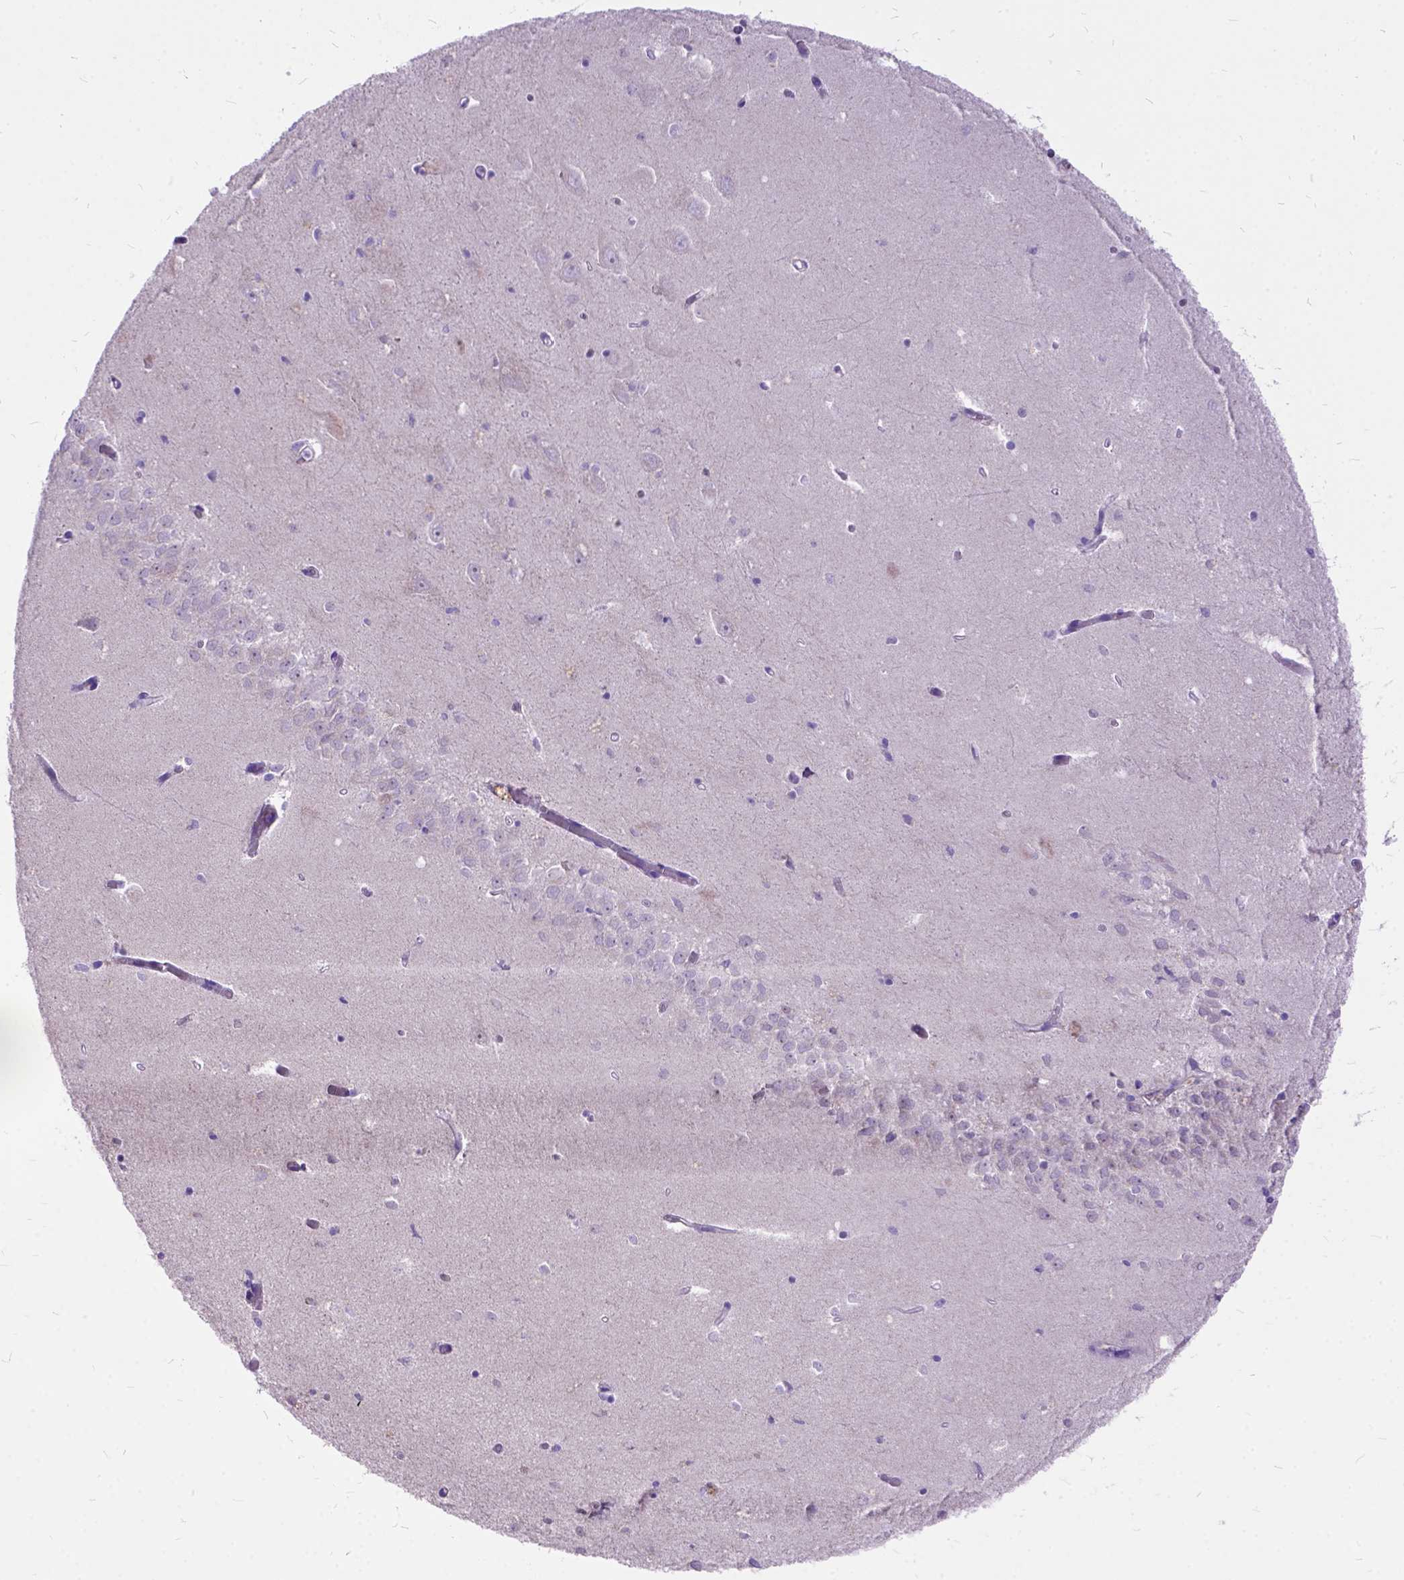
{"staining": {"intensity": "negative", "quantity": "none", "location": "none"}, "tissue": "hippocampus", "cell_type": "Glial cells", "image_type": "normal", "snomed": [{"axis": "morphology", "description": "Normal tissue, NOS"}, {"axis": "topography", "description": "Hippocampus"}], "caption": "Immunohistochemistry (IHC) of unremarkable human hippocampus reveals no staining in glial cells.", "gene": "CTAG2", "patient": {"sex": "female", "age": 64}}